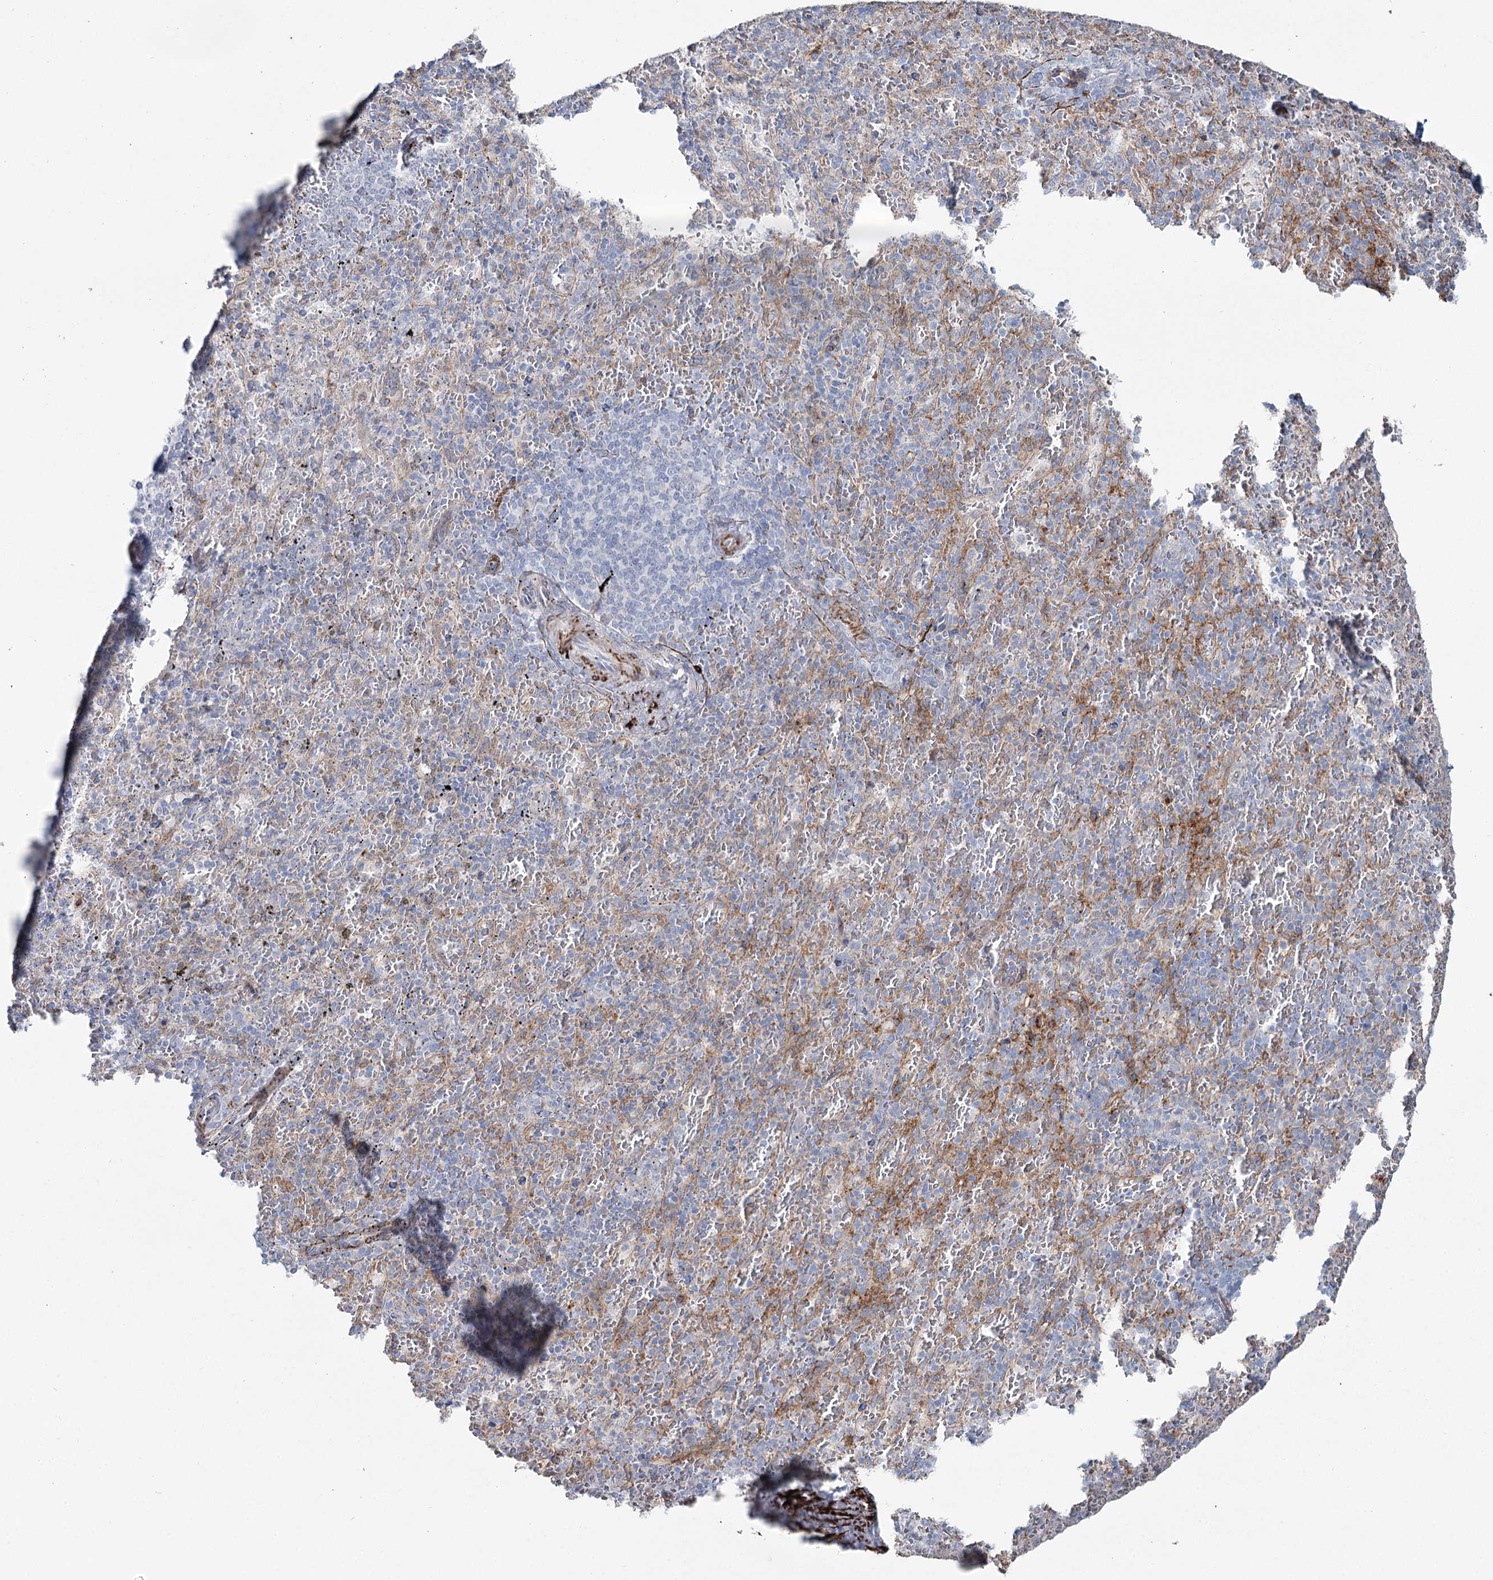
{"staining": {"intensity": "negative", "quantity": "none", "location": "none"}, "tissue": "spleen", "cell_type": "Cells in red pulp", "image_type": "normal", "snomed": [{"axis": "morphology", "description": "Normal tissue, NOS"}, {"axis": "topography", "description": "Spleen"}], "caption": "This is a histopathology image of IHC staining of normal spleen, which shows no staining in cells in red pulp. Nuclei are stained in blue.", "gene": "SUMF1", "patient": {"sex": "male", "age": 82}}